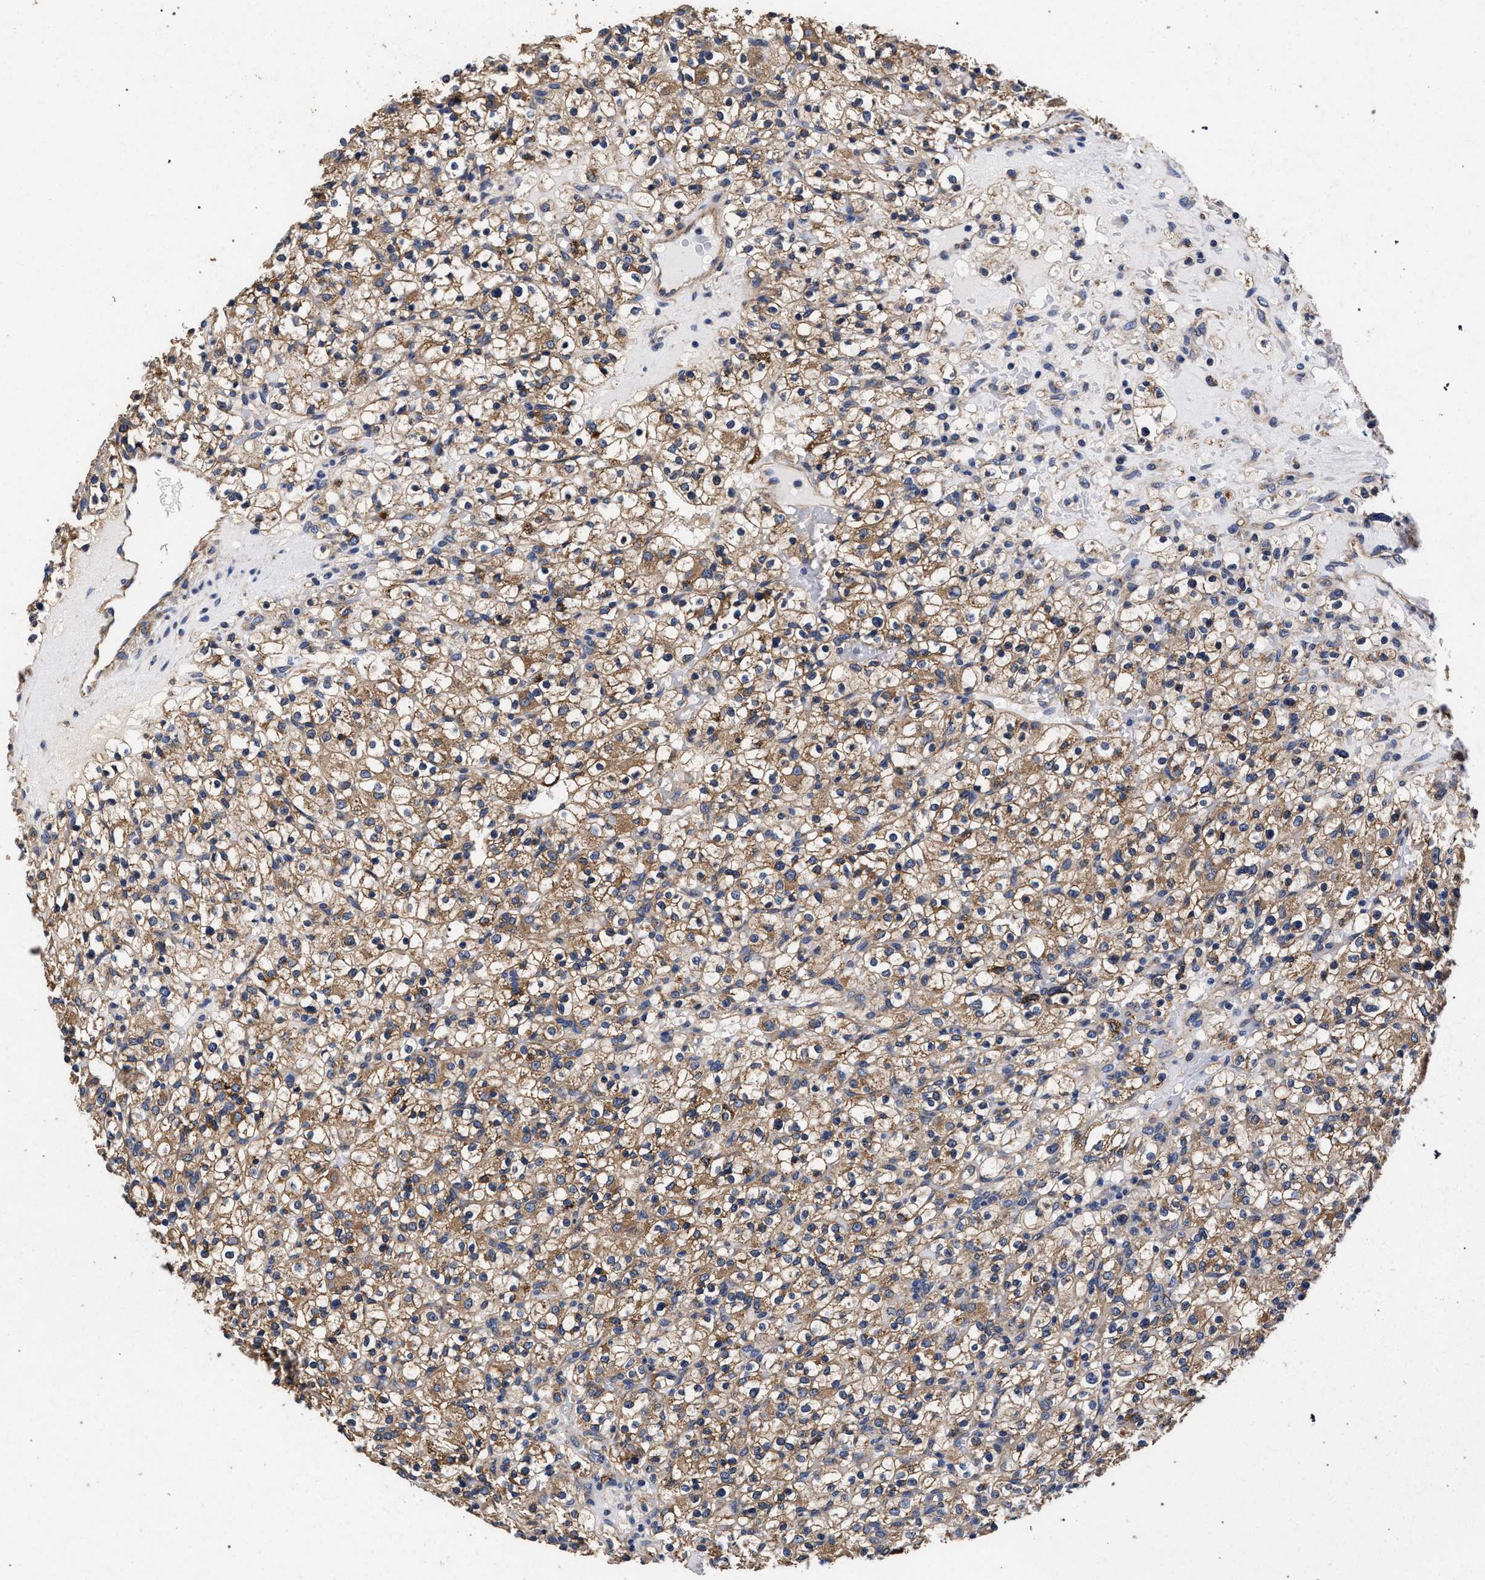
{"staining": {"intensity": "moderate", "quantity": ">75%", "location": "cytoplasmic/membranous"}, "tissue": "renal cancer", "cell_type": "Tumor cells", "image_type": "cancer", "snomed": [{"axis": "morphology", "description": "Normal tissue, NOS"}, {"axis": "morphology", "description": "Adenocarcinoma, NOS"}, {"axis": "topography", "description": "Kidney"}], "caption": "An IHC image of neoplastic tissue is shown. Protein staining in brown shows moderate cytoplasmic/membranous positivity in adenocarcinoma (renal) within tumor cells. The protein is shown in brown color, while the nuclei are stained blue.", "gene": "CFAP95", "patient": {"sex": "female", "age": 72}}